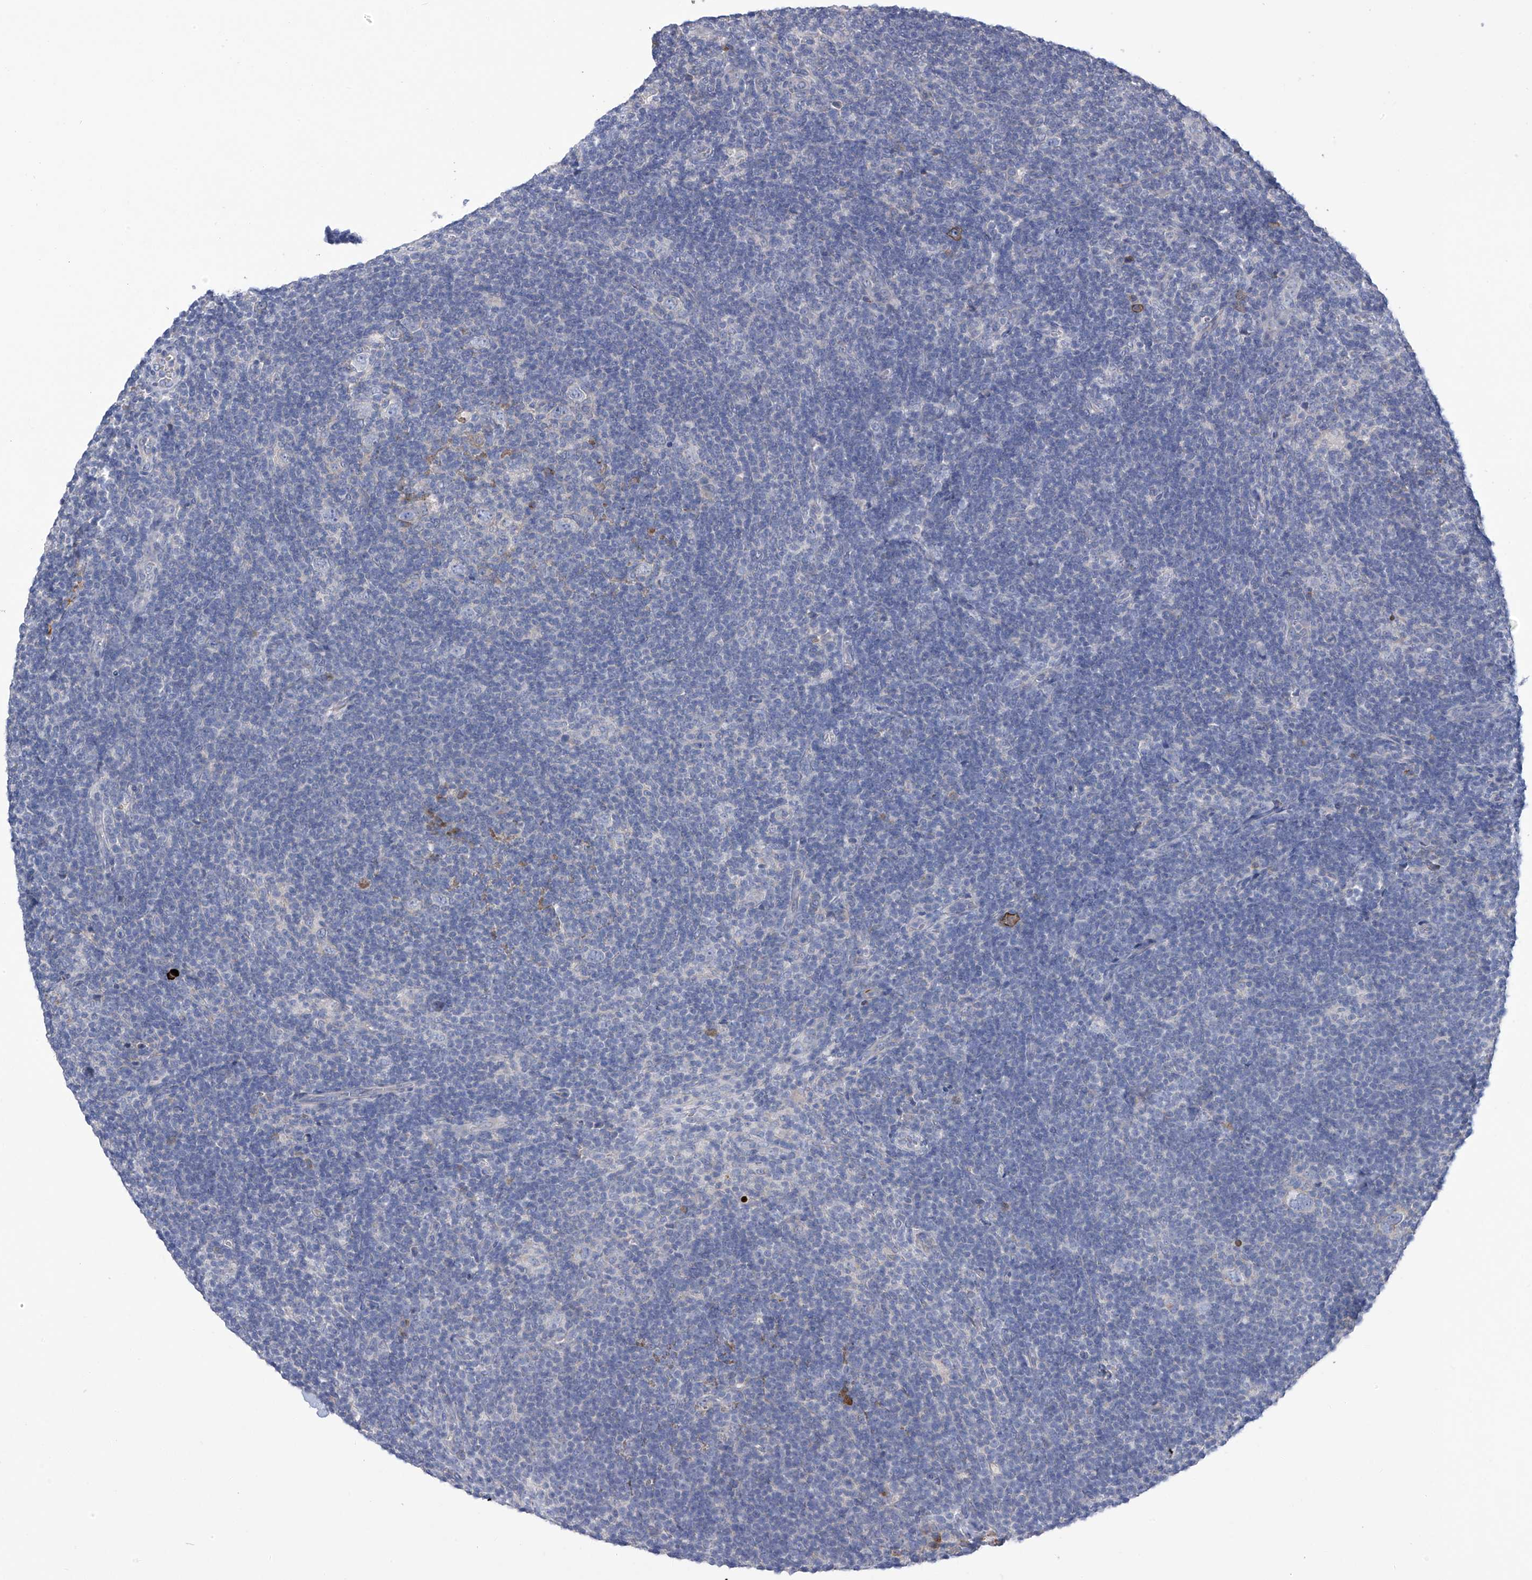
{"staining": {"intensity": "negative", "quantity": "none", "location": "none"}, "tissue": "lymphoma", "cell_type": "Tumor cells", "image_type": "cancer", "snomed": [{"axis": "morphology", "description": "Hodgkin's disease, NOS"}, {"axis": "topography", "description": "Lymph node"}], "caption": "A micrograph of Hodgkin's disease stained for a protein demonstrates no brown staining in tumor cells.", "gene": "SLCO4A1", "patient": {"sex": "female", "age": 57}}